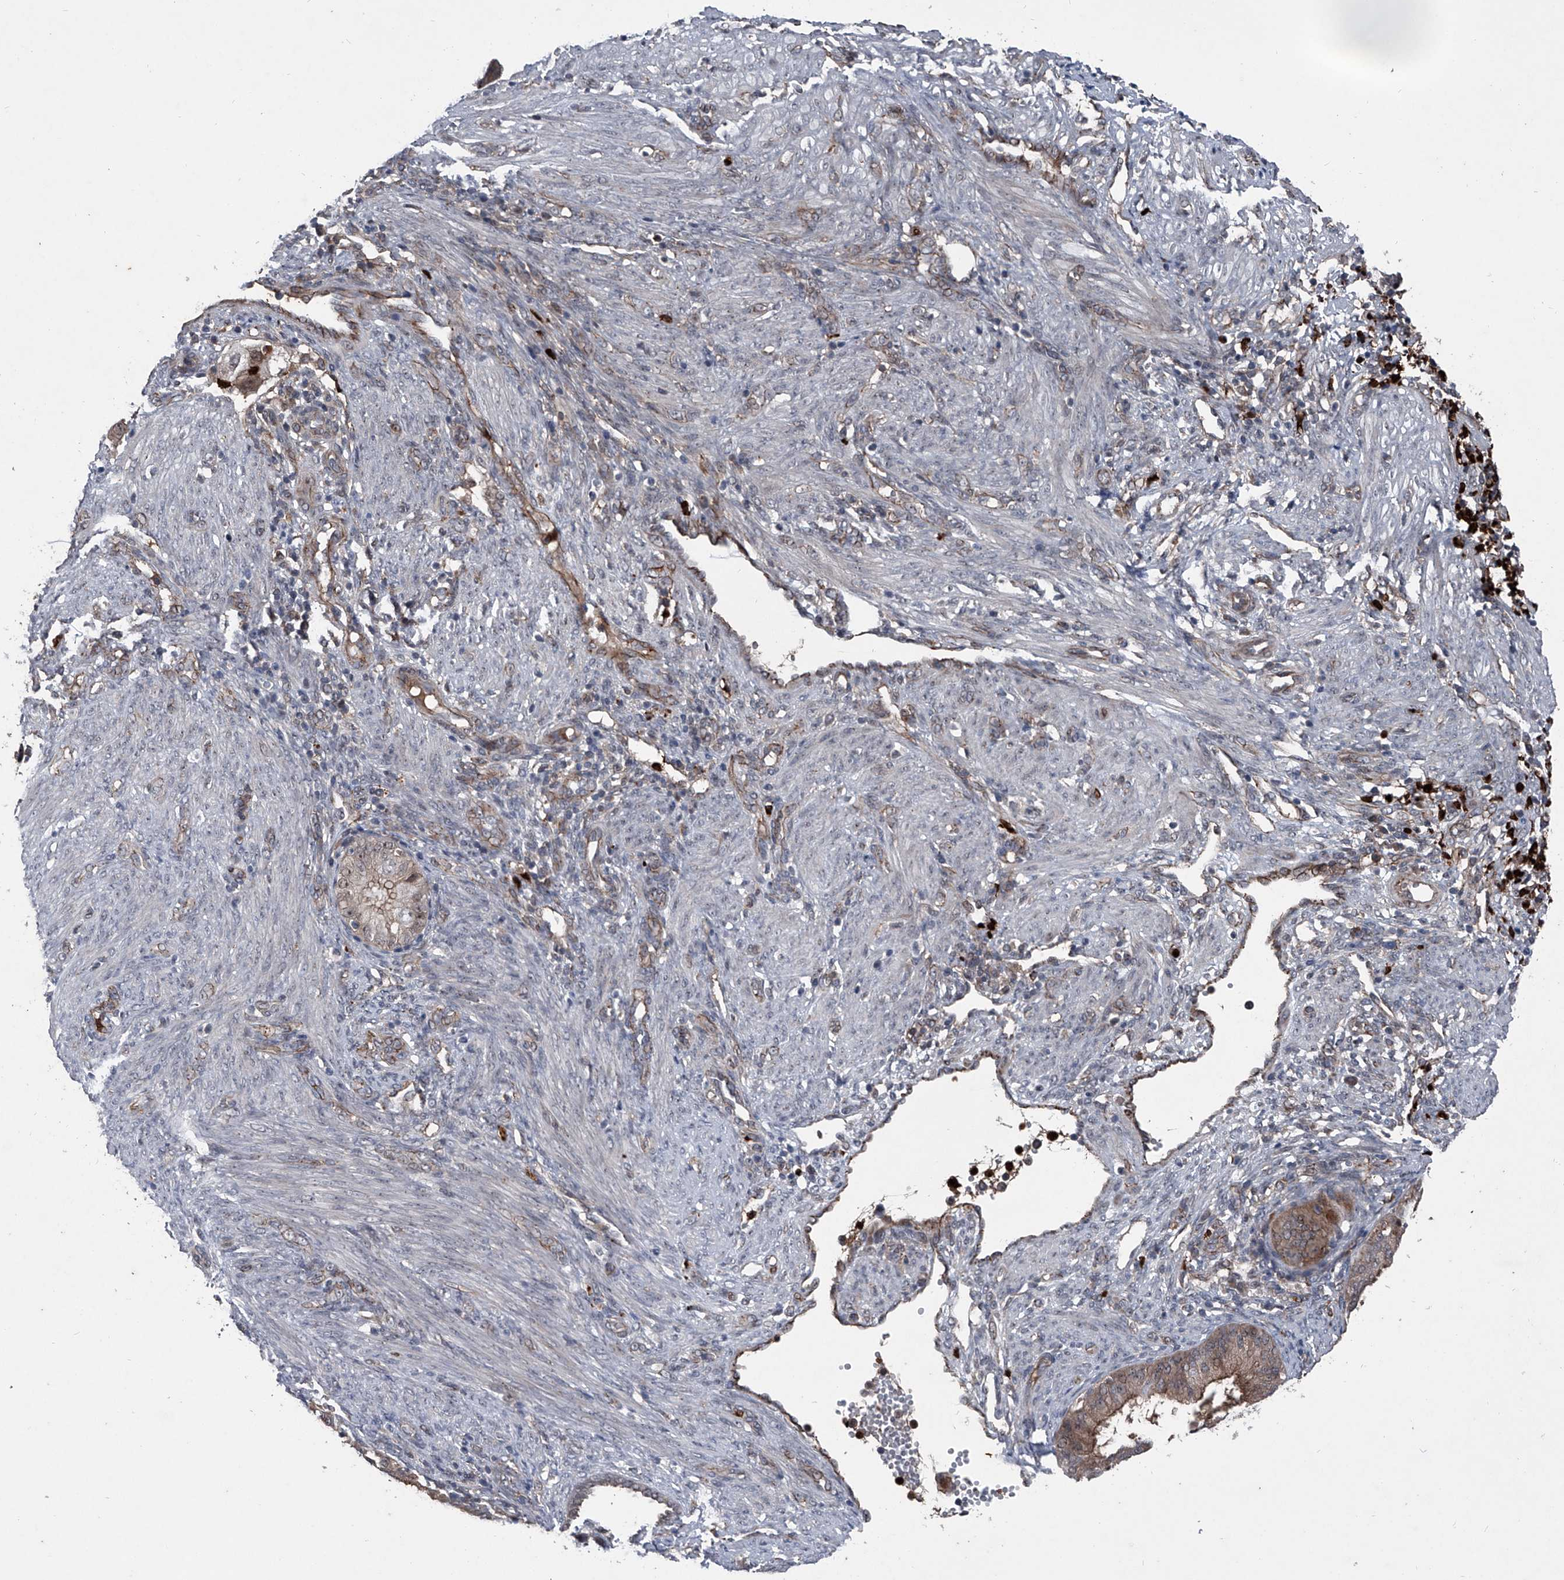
{"staining": {"intensity": "moderate", "quantity": ">75%", "location": "cytoplasmic/membranous"}, "tissue": "endometrial cancer", "cell_type": "Tumor cells", "image_type": "cancer", "snomed": [{"axis": "morphology", "description": "Adenocarcinoma, NOS"}, {"axis": "topography", "description": "Endometrium"}], "caption": "IHC of endometrial cancer (adenocarcinoma) shows medium levels of moderate cytoplasmic/membranous staining in about >75% of tumor cells.", "gene": "MAPKAP1", "patient": {"sex": "female", "age": 51}}